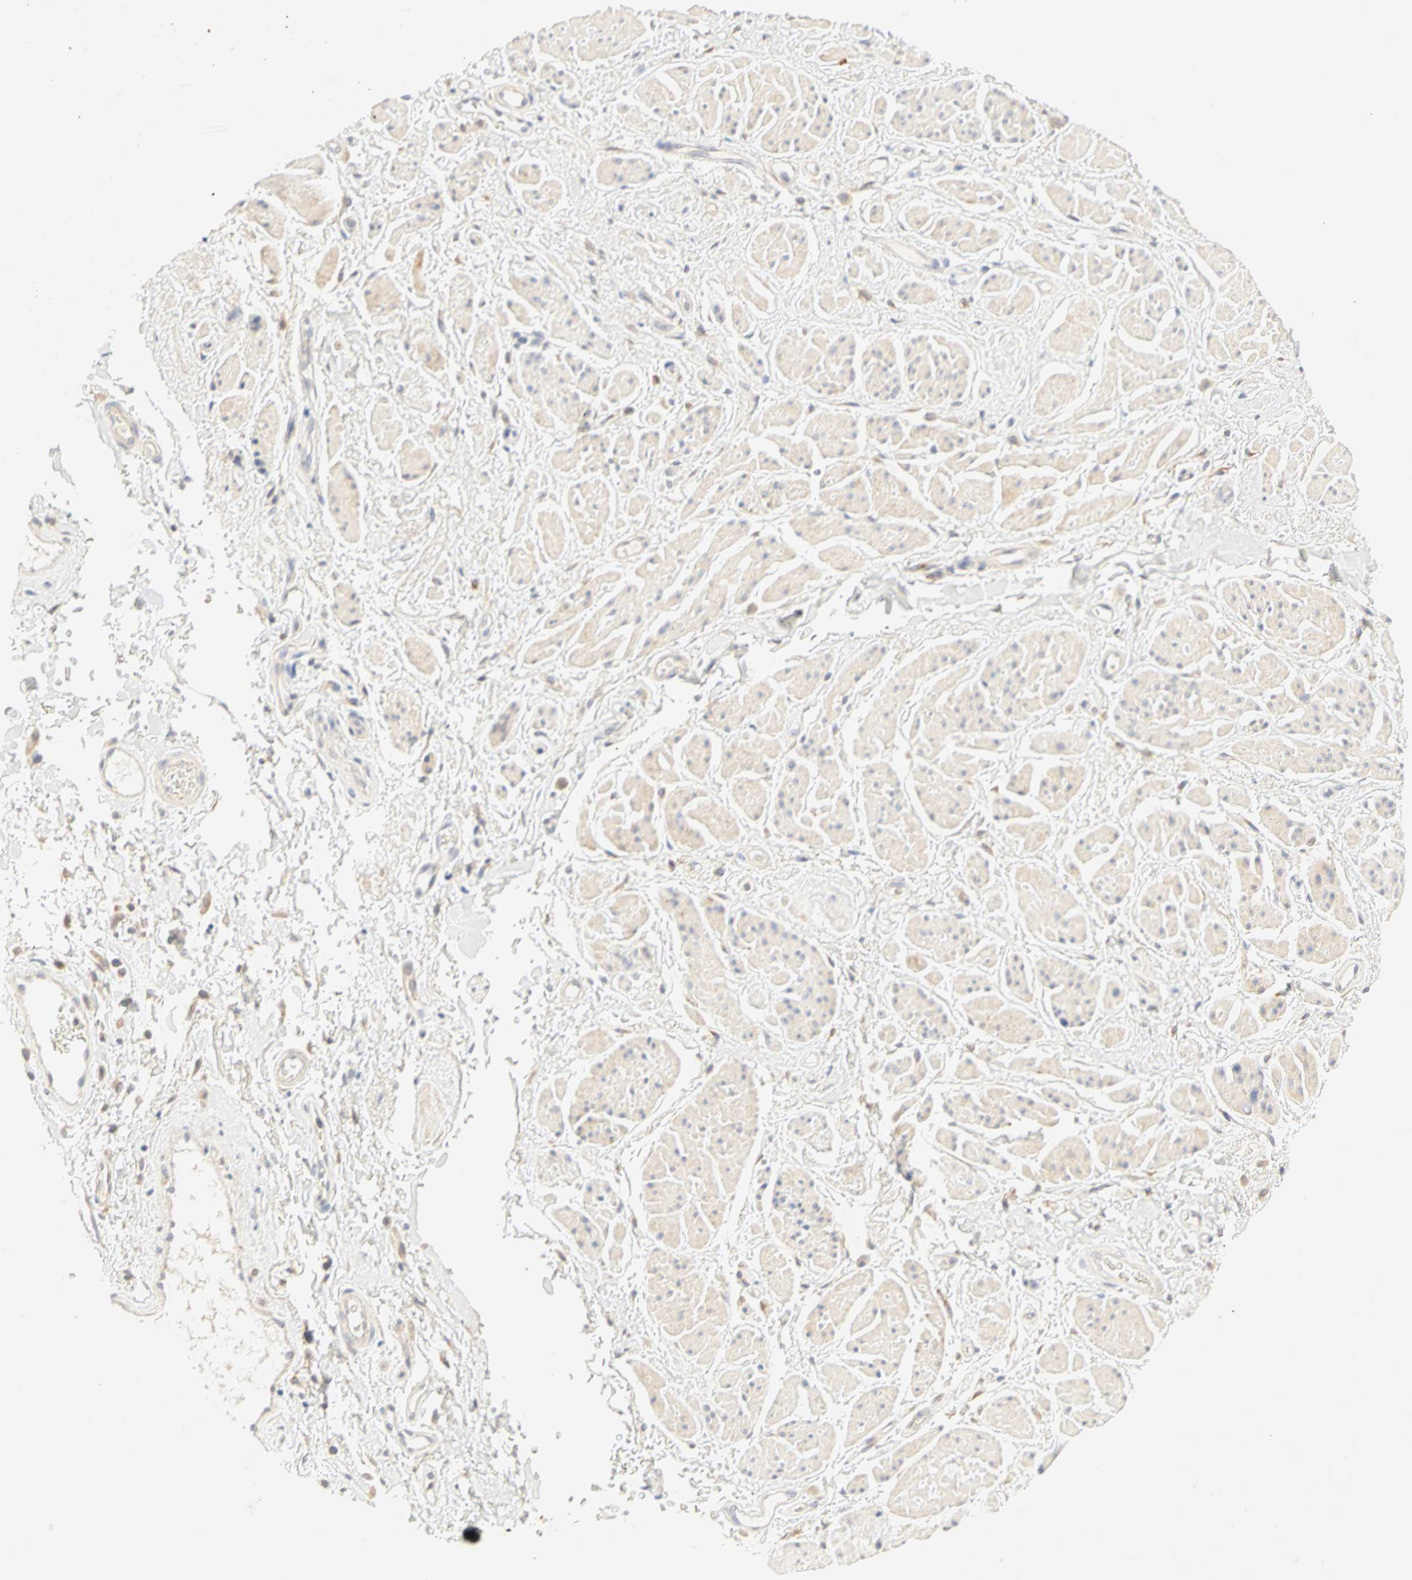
{"staining": {"intensity": "weak", "quantity": "<25%", "location": "cytoplasmic/membranous"}, "tissue": "adipose tissue", "cell_type": "Adipocytes", "image_type": "normal", "snomed": [{"axis": "morphology", "description": "Normal tissue, NOS"}, {"axis": "topography", "description": "Soft tissue"}, {"axis": "topography", "description": "Peripheral nerve tissue"}], "caption": "Immunohistochemical staining of benign human adipose tissue demonstrates no significant expression in adipocytes.", "gene": "GNRH2", "patient": {"sex": "female", "age": 71}}